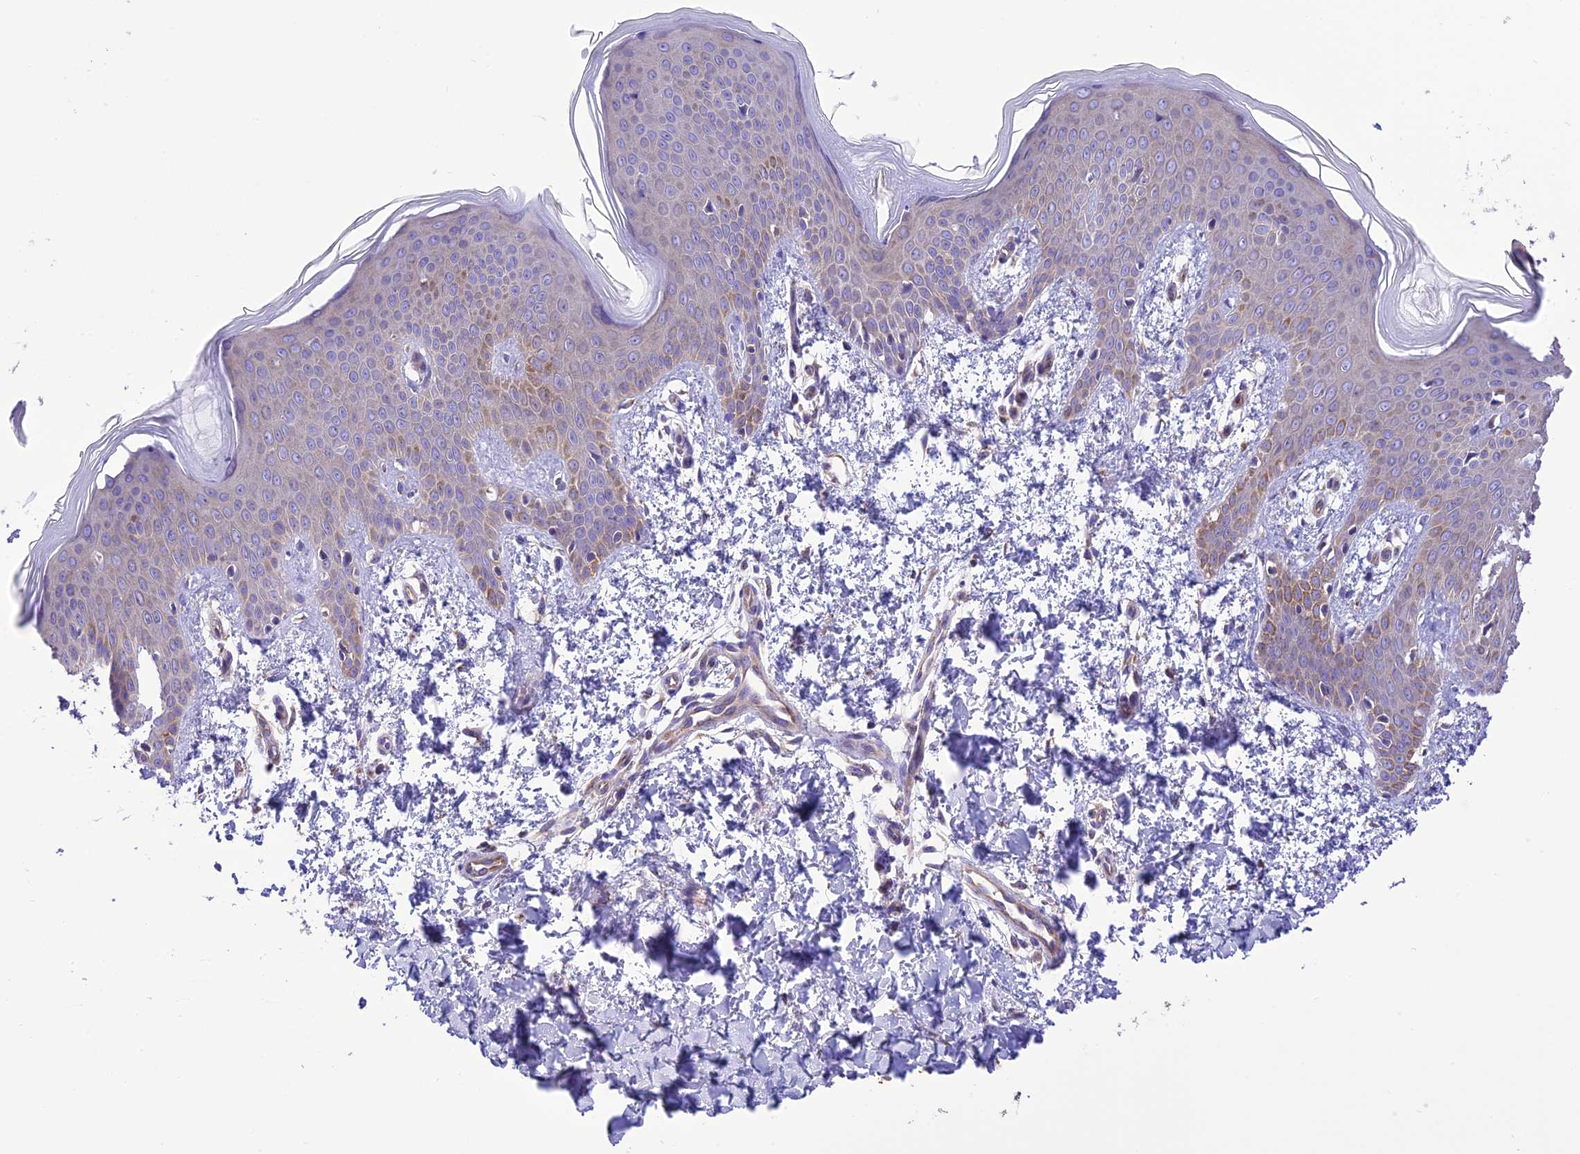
{"staining": {"intensity": "negative", "quantity": "none", "location": "none"}, "tissue": "skin", "cell_type": "Fibroblasts", "image_type": "normal", "snomed": [{"axis": "morphology", "description": "Normal tissue, NOS"}, {"axis": "topography", "description": "Skin"}], "caption": "Immunohistochemistry (IHC) histopathology image of benign human skin stained for a protein (brown), which displays no expression in fibroblasts. The staining is performed using DAB (3,3'-diaminobenzidine) brown chromogen with nuclei counter-stained in using hematoxylin.", "gene": "MAP3K12", "patient": {"sex": "male", "age": 36}}